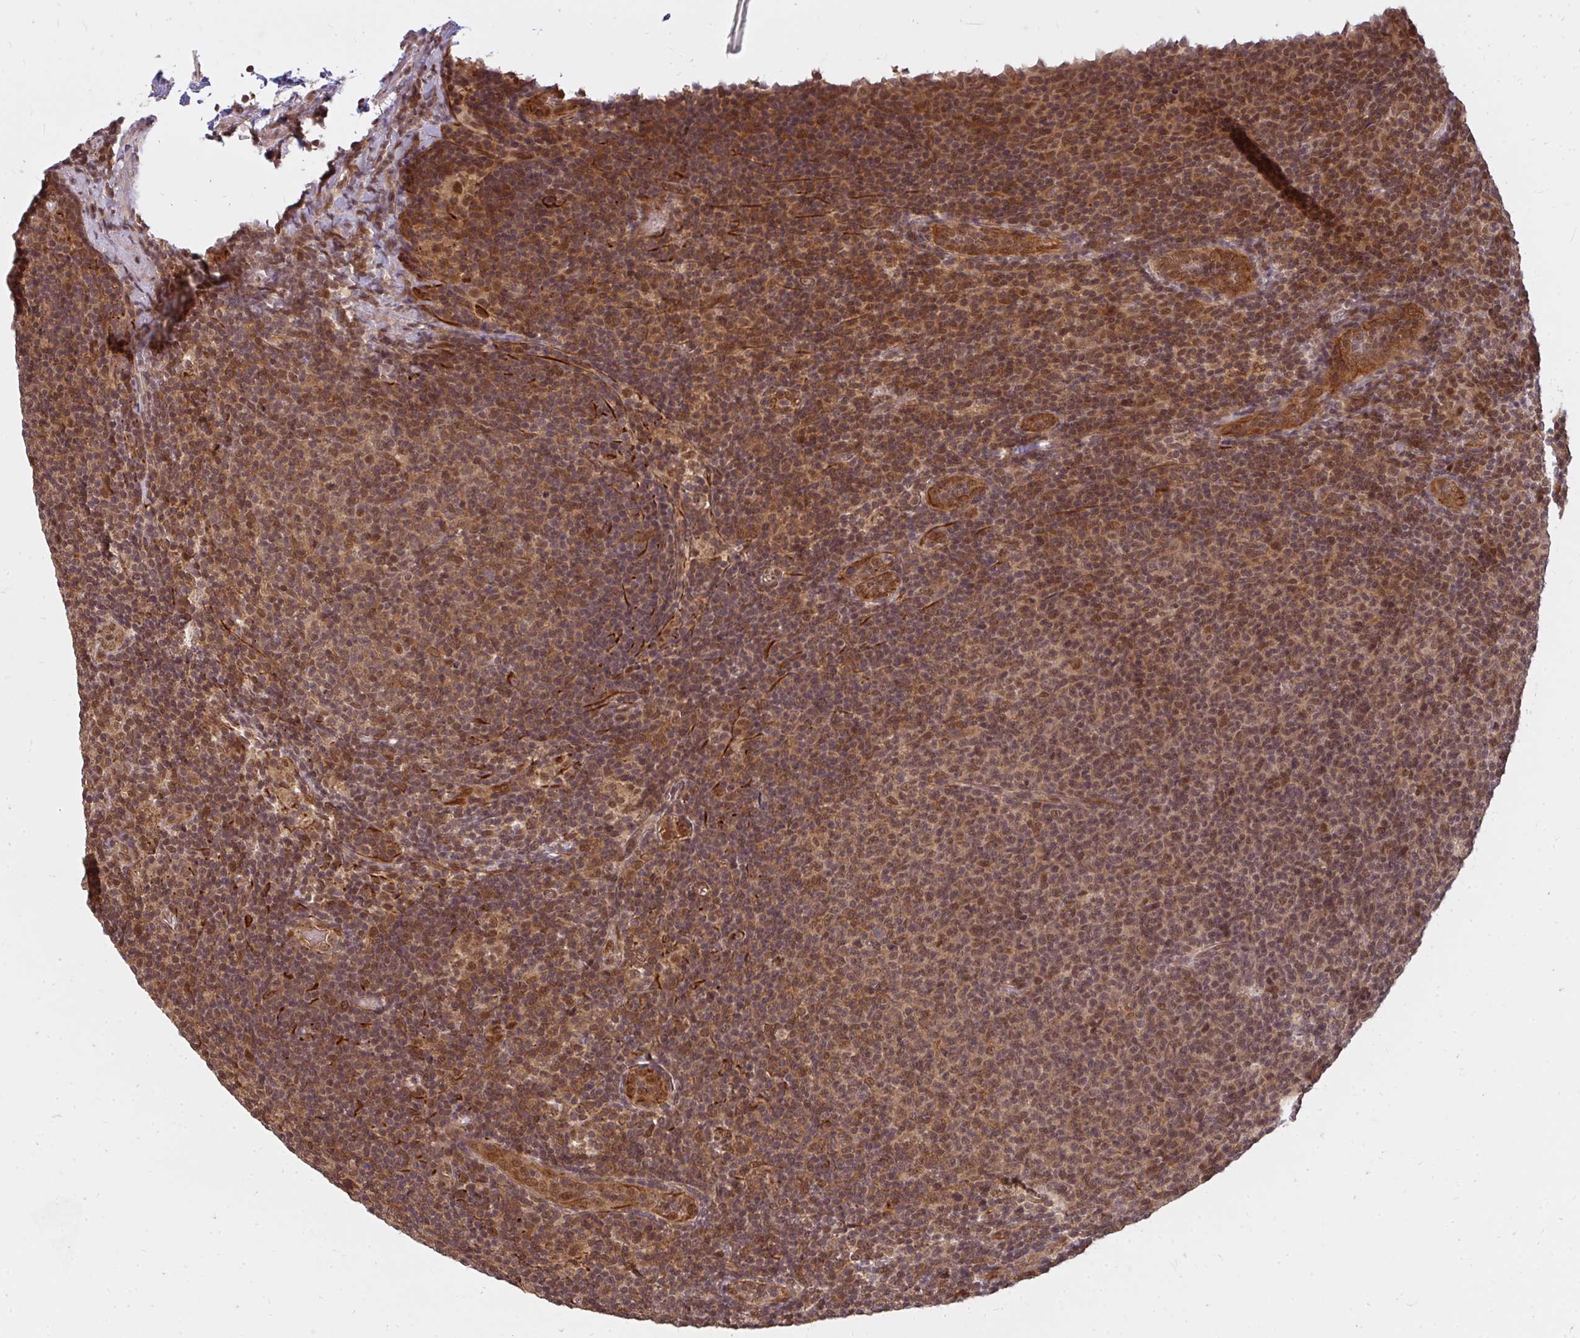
{"staining": {"intensity": "moderate", "quantity": ">75%", "location": "cytoplasmic/membranous,nuclear"}, "tissue": "lymphoma", "cell_type": "Tumor cells", "image_type": "cancer", "snomed": [{"axis": "morphology", "description": "Malignant lymphoma, non-Hodgkin's type, Low grade"}, {"axis": "topography", "description": "Lymph node"}], "caption": "Immunohistochemistry staining of malignant lymphoma, non-Hodgkin's type (low-grade), which displays medium levels of moderate cytoplasmic/membranous and nuclear positivity in about >75% of tumor cells indicating moderate cytoplasmic/membranous and nuclear protein positivity. The staining was performed using DAB (brown) for protein detection and nuclei were counterstained in hematoxylin (blue).", "gene": "GTF3C6", "patient": {"sex": "male", "age": 66}}